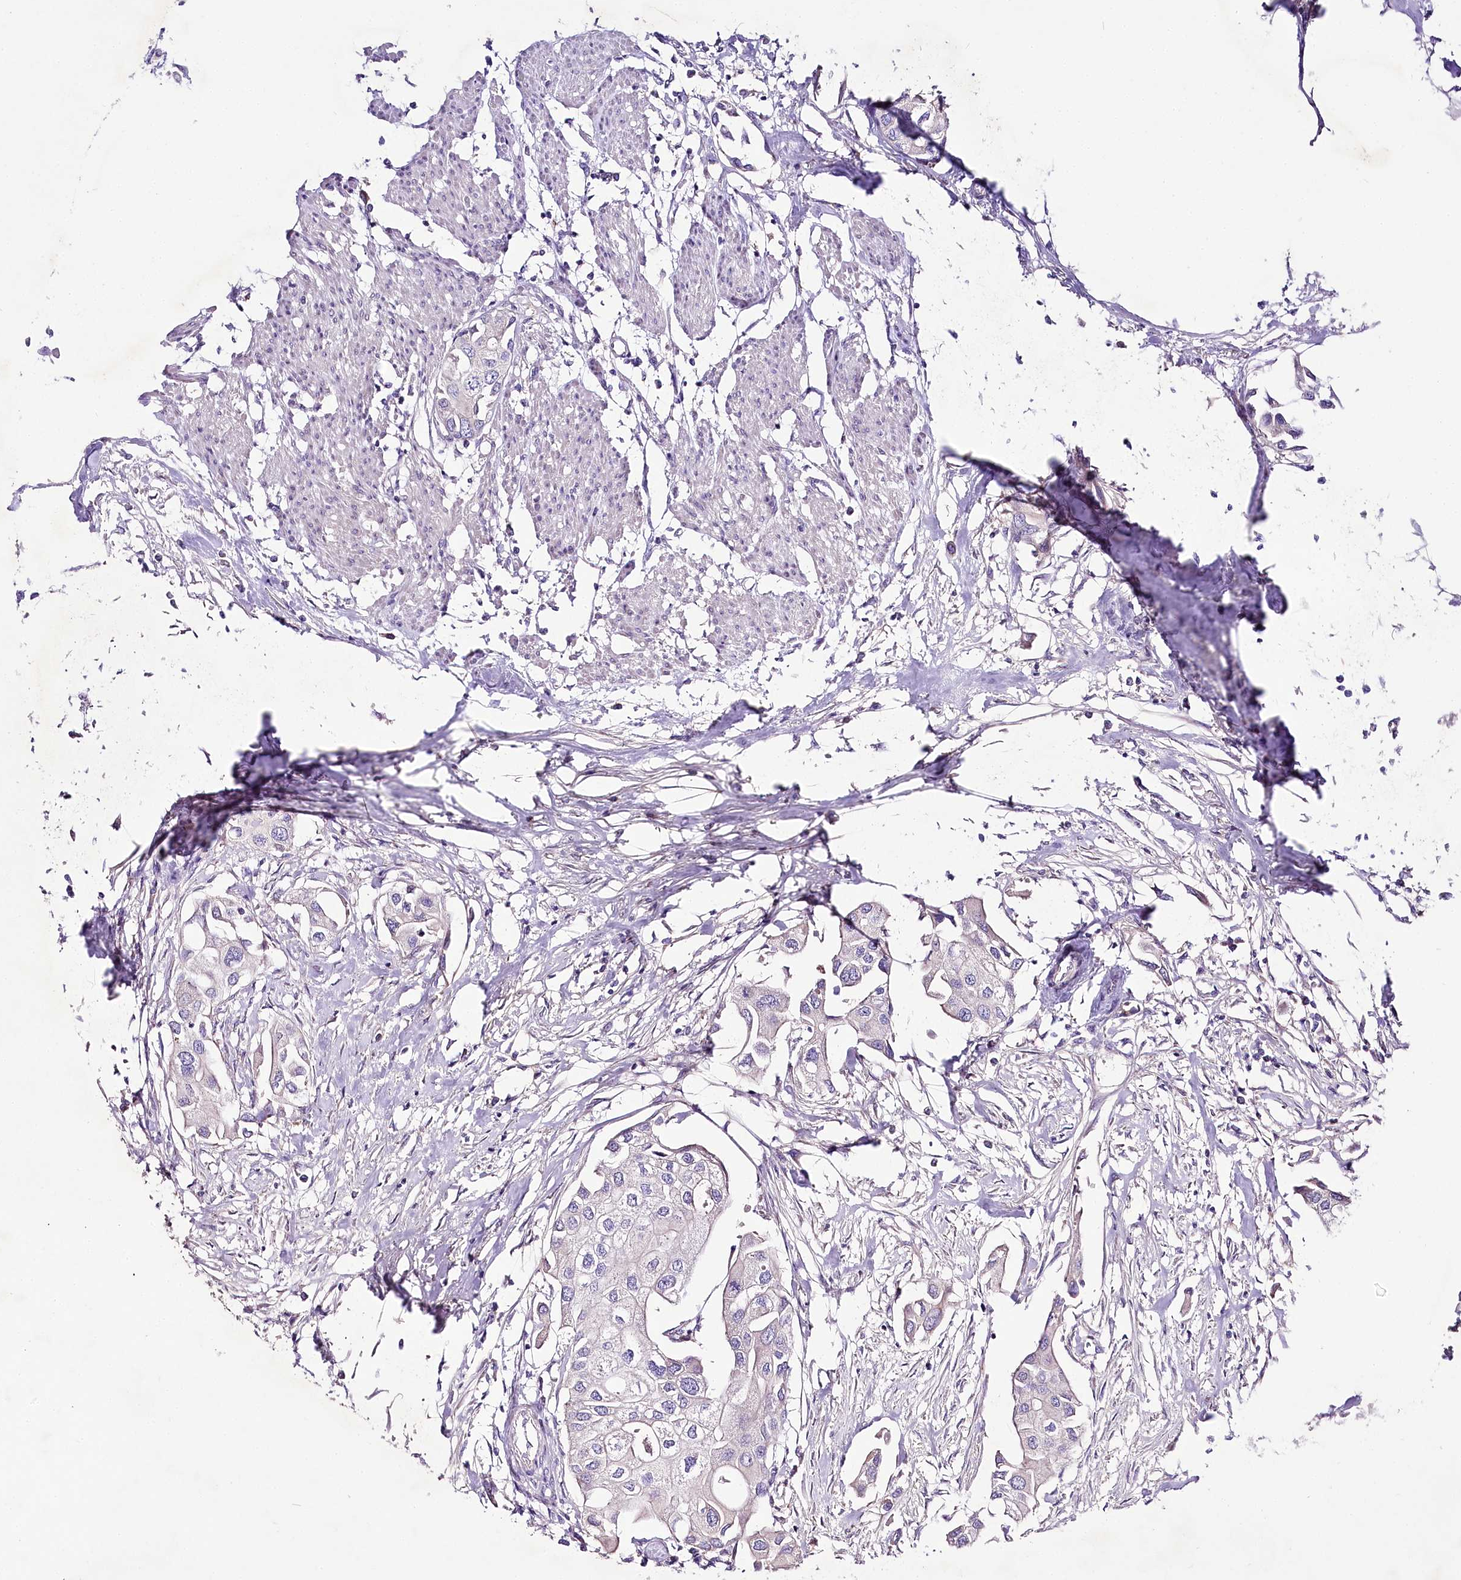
{"staining": {"intensity": "negative", "quantity": "none", "location": "none"}, "tissue": "urothelial cancer", "cell_type": "Tumor cells", "image_type": "cancer", "snomed": [{"axis": "morphology", "description": "Urothelial carcinoma, High grade"}, {"axis": "topography", "description": "Urinary bladder"}], "caption": "Immunohistochemistry (IHC) image of neoplastic tissue: human urothelial cancer stained with DAB (3,3'-diaminobenzidine) demonstrates no significant protein expression in tumor cells. (DAB immunohistochemistry with hematoxylin counter stain).", "gene": "LRRC14B", "patient": {"sex": "male", "age": 64}}